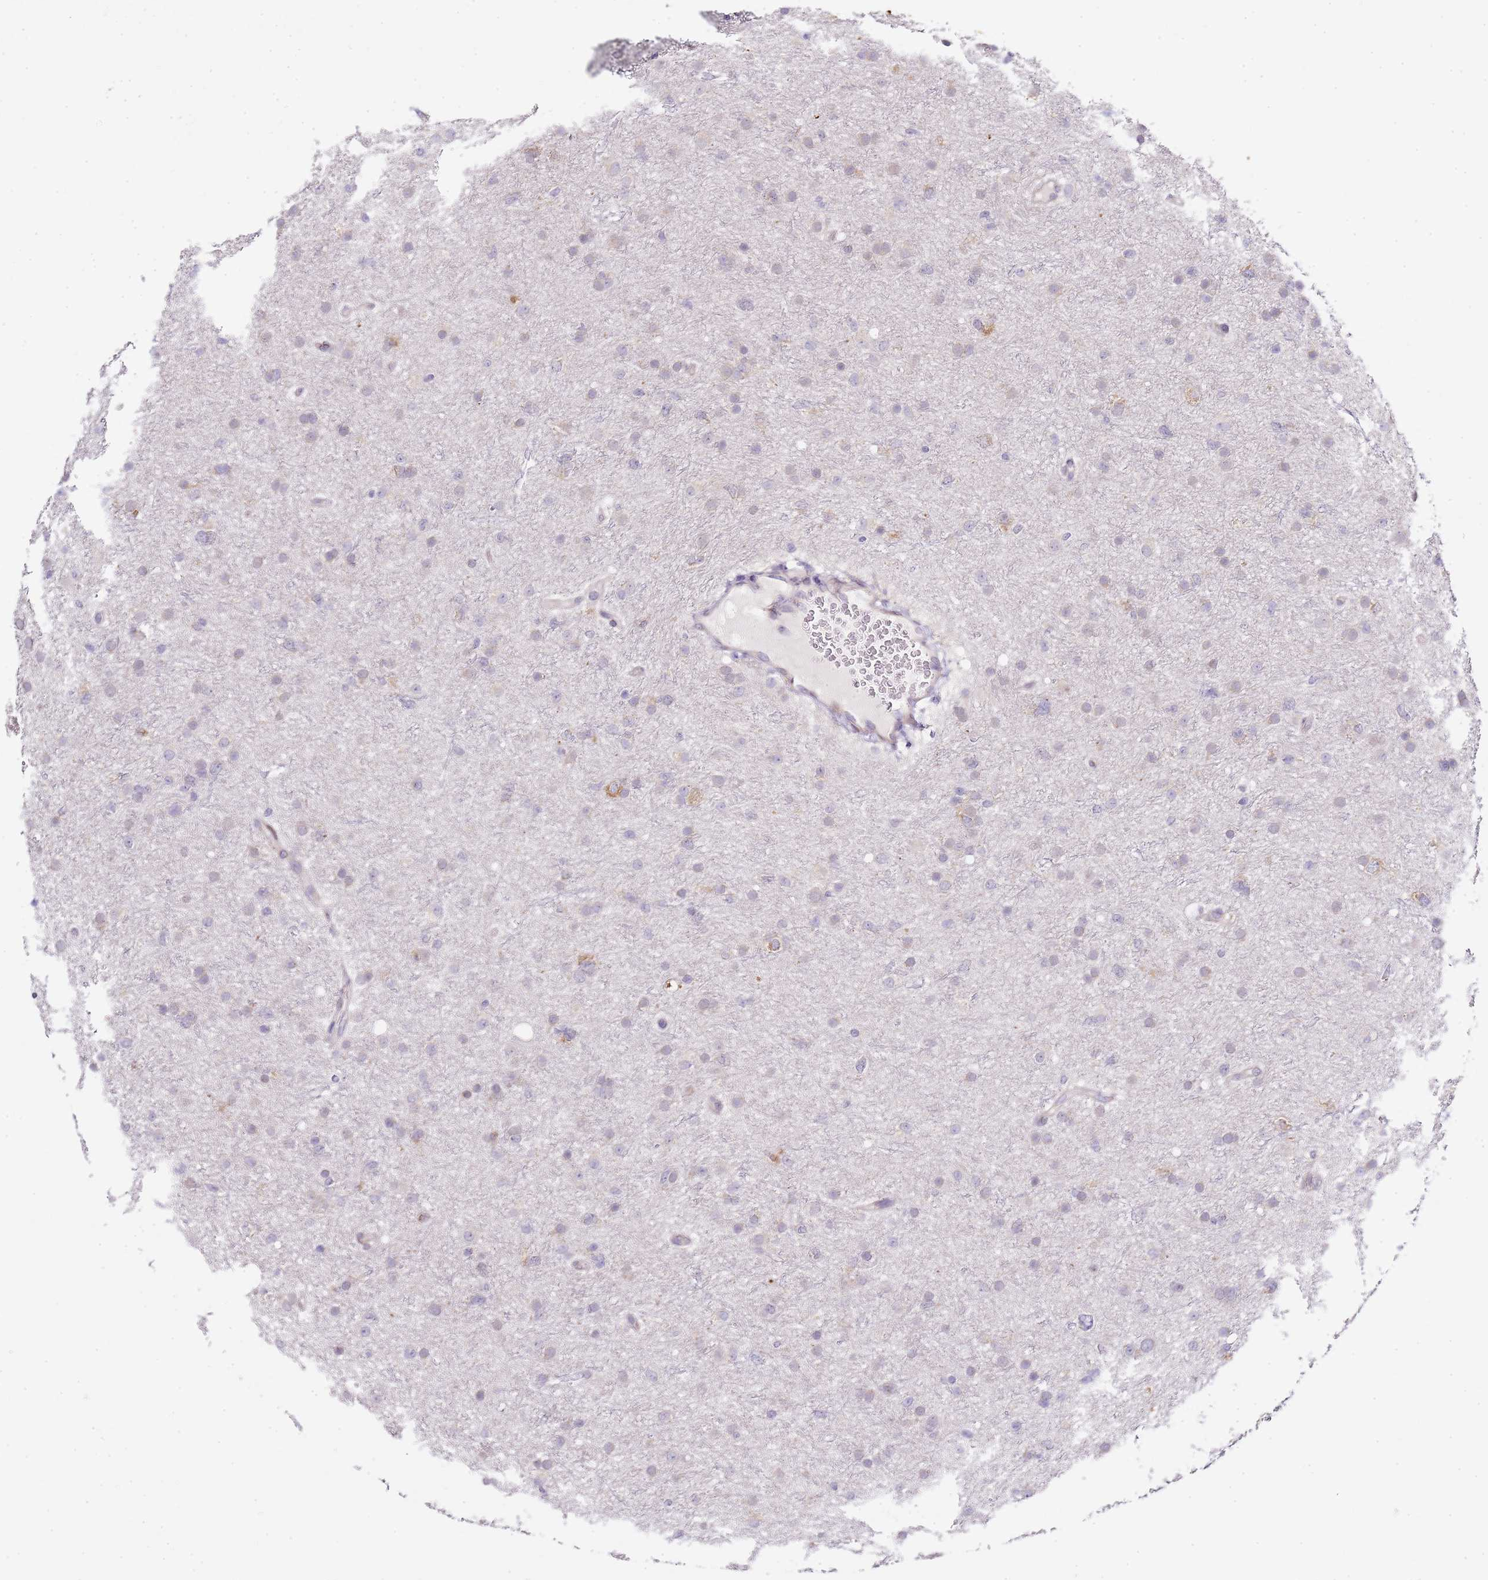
{"staining": {"intensity": "weak", "quantity": "<25%", "location": "cytoplasmic/membranous"}, "tissue": "glioma", "cell_type": "Tumor cells", "image_type": "cancer", "snomed": [{"axis": "morphology", "description": "Glioma, malignant, Low grade"}, {"axis": "topography", "description": "Cerebral cortex"}], "caption": "Immunohistochemical staining of malignant low-grade glioma reveals no significant expression in tumor cells.", "gene": "TBC1D9", "patient": {"sex": "female", "age": 39}}